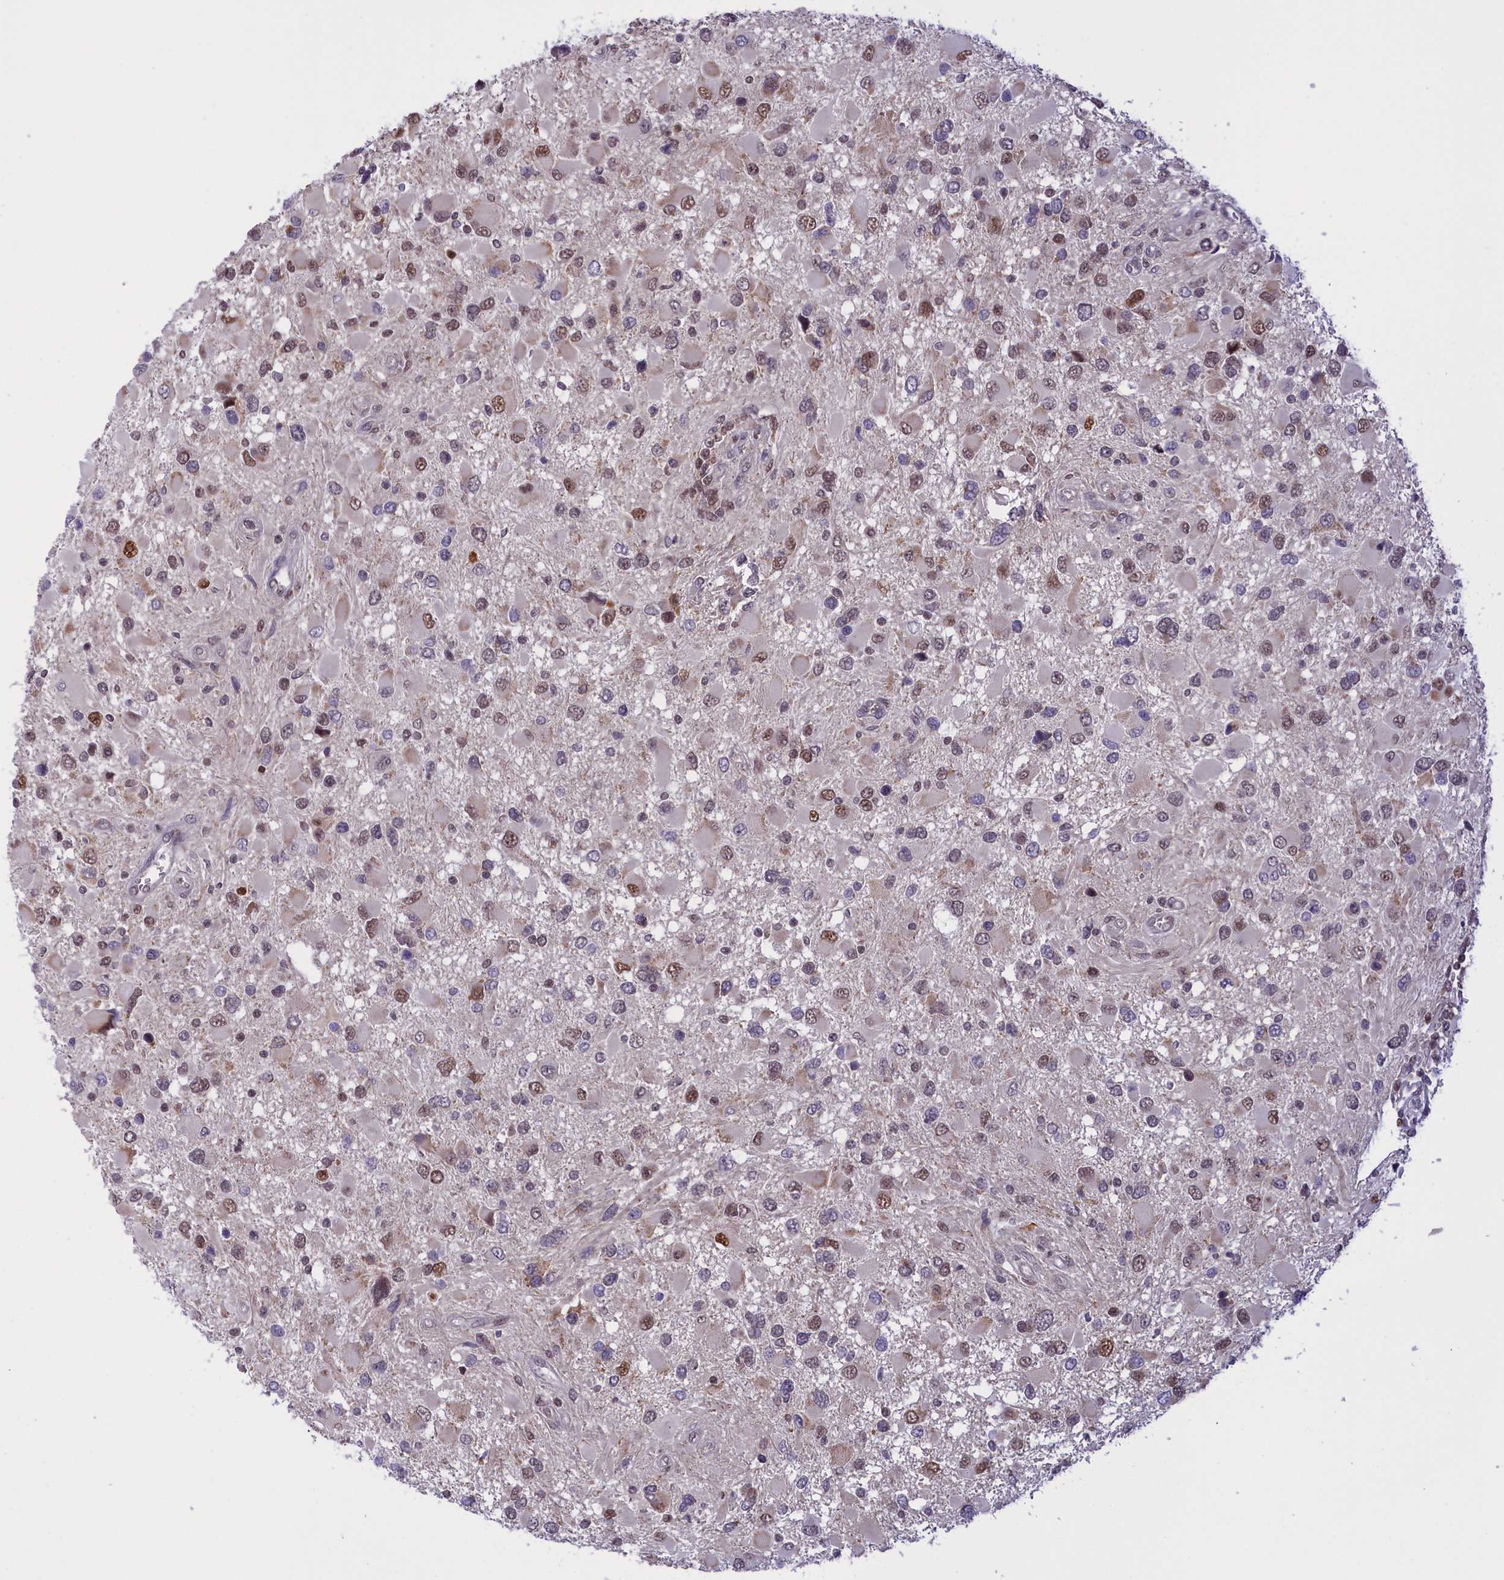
{"staining": {"intensity": "moderate", "quantity": "<25%", "location": "nuclear"}, "tissue": "glioma", "cell_type": "Tumor cells", "image_type": "cancer", "snomed": [{"axis": "morphology", "description": "Glioma, malignant, High grade"}, {"axis": "topography", "description": "Brain"}], "caption": "Immunohistochemistry (IHC) photomicrograph of neoplastic tissue: human glioma stained using immunohistochemistry shows low levels of moderate protein expression localized specifically in the nuclear of tumor cells, appearing as a nuclear brown color.", "gene": "IZUMO2", "patient": {"sex": "male", "age": 53}}